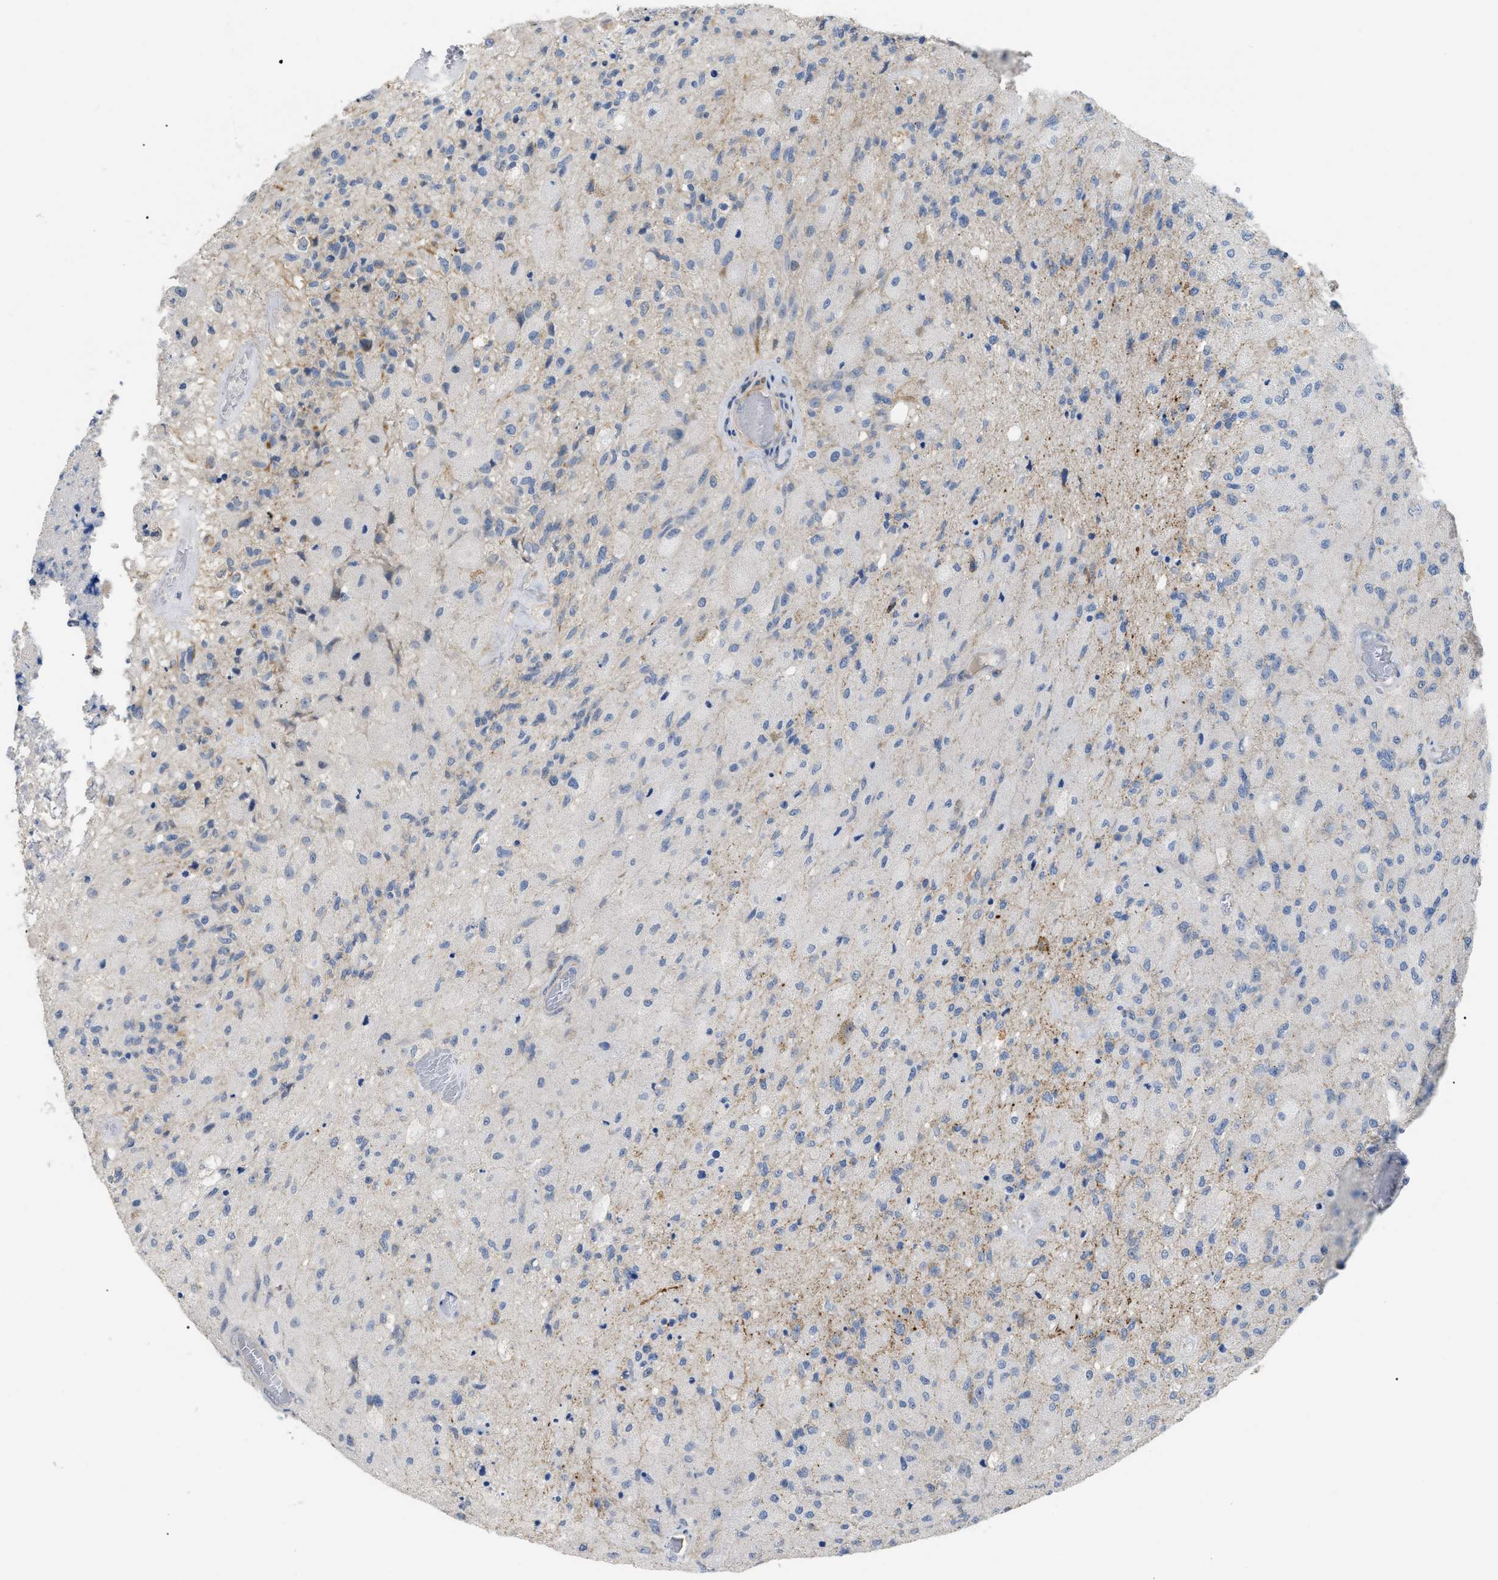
{"staining": {"intensity": "weak", "quantity": "<25%", "location": "cytoplasmic/membranous"}, "tissue": "glioma", "cell_type": "Tumor cells", "image_type": "cancer", "snomed": [{"axis": "morphology", "description": "Normal tissue, NOS"}, {"axis": "morphology", "description": "Glioma, malignant, High grade"}, {"axis": "topography", "description": "Cerebral cortex"}], "caption": "An immunohistochemistry (IHC) photomicrograph of malignant high-grade glioma is shown. There is no staining in tumor cells of malignant high-grade glioma. Nuclei are stained in blue.", "gene": "DHX58", "patient": {"sex": "male", "age": 77}}